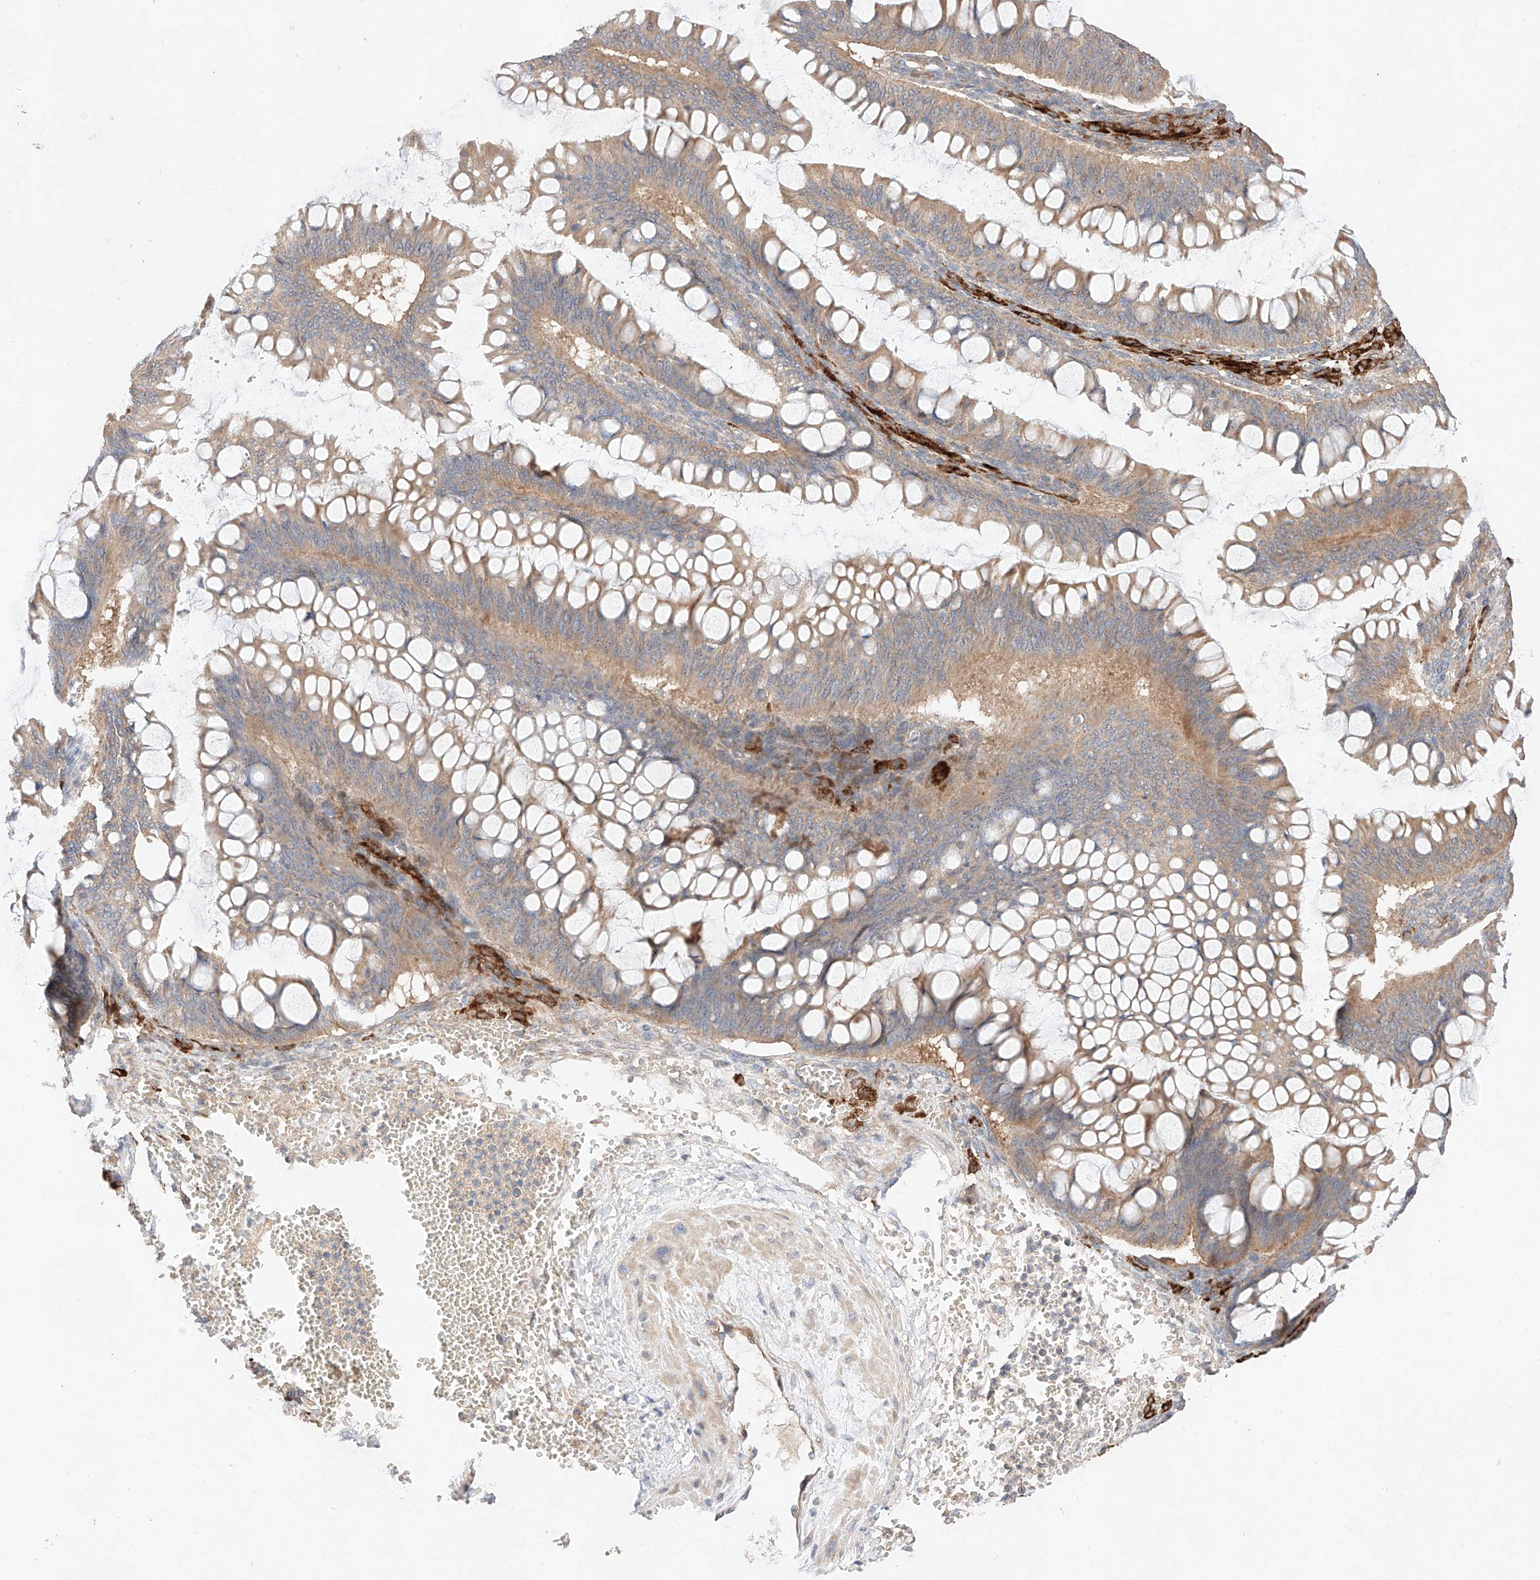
{"staining": {"intensity": "weak", "quantity": ">75%", "location": "cytoplasmic/membranous"}, "tissue": "ovarian cancer", "cell_type": "Tumor cells", "image_type": "cancer", "snomed": [{"axis": "morphology", "description": "Cystadenocarcinoma, mucinous, NOS"}, {"axis": "topography", "description": "Ovary"}], "caption": "This is an image of IHC staining of ovarian cancer (mucinous cystadenocarcinoma), which shows weak staining in the cytoplasmic/membranous of tumor cells.", "gene": "C6orf62", "patient": {"sex": "female", "age": 73}}